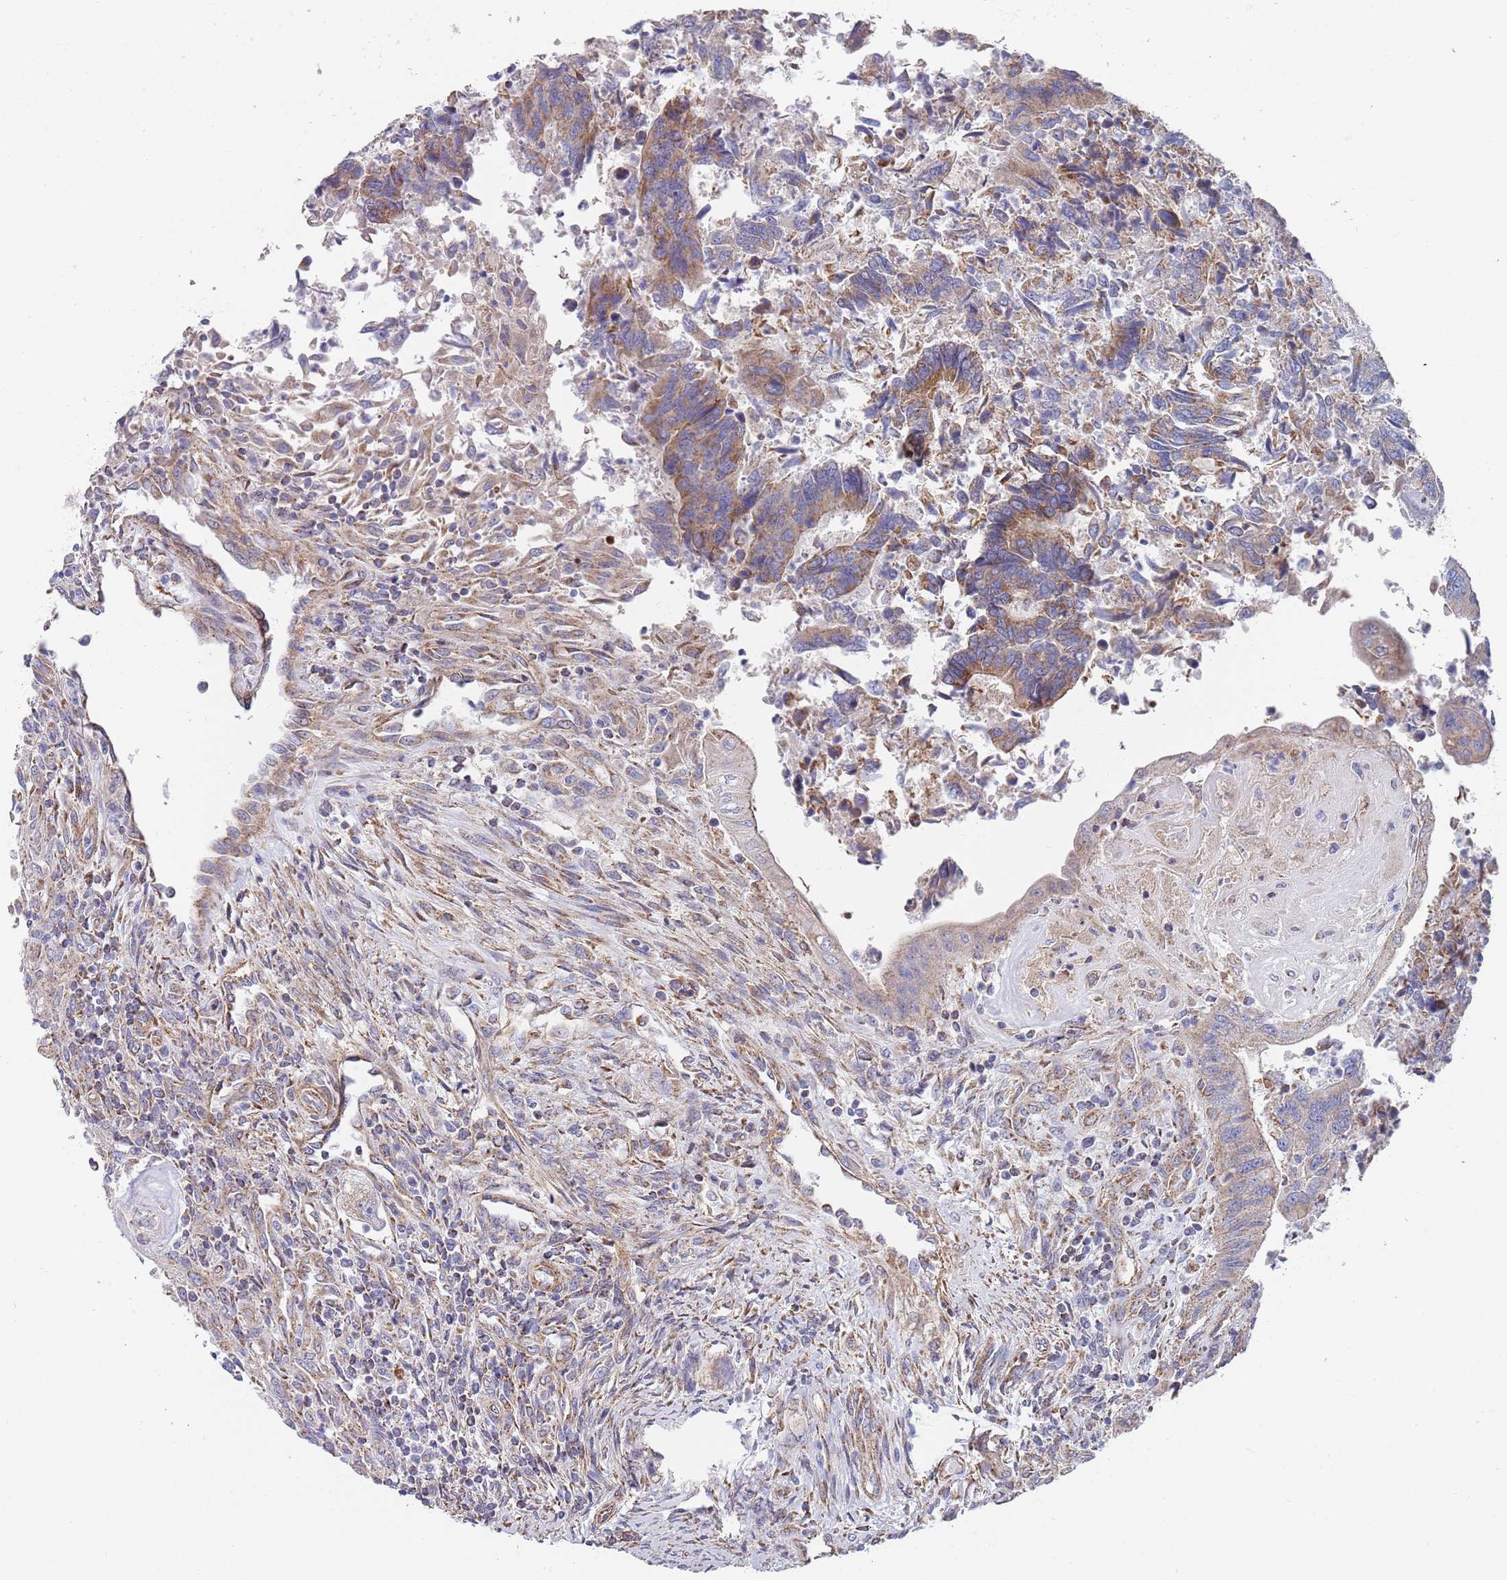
{"staining": {"intensity": "moderate", "quantity": ">75%", "location": "cytoplasmic/membranous"}, "tissue": "colorectal cancer", "cell_type": "Tumor cells", "image_type": "cancer", "snomed": [{"axis": "morphology", "description": "Adenocarcinoma, NOS"}, {"axis": "topography", "description": "Colon"}], "caption": "There is medium levels of moderate cytoplasmic/membranous positivity in tumor cells of adenocarcinoma (colorectal), as demonstrated by immunohistochemical staining (brown color).", "gene": "PWWP3A", "patient": {"sex": "female", "age": 67}}